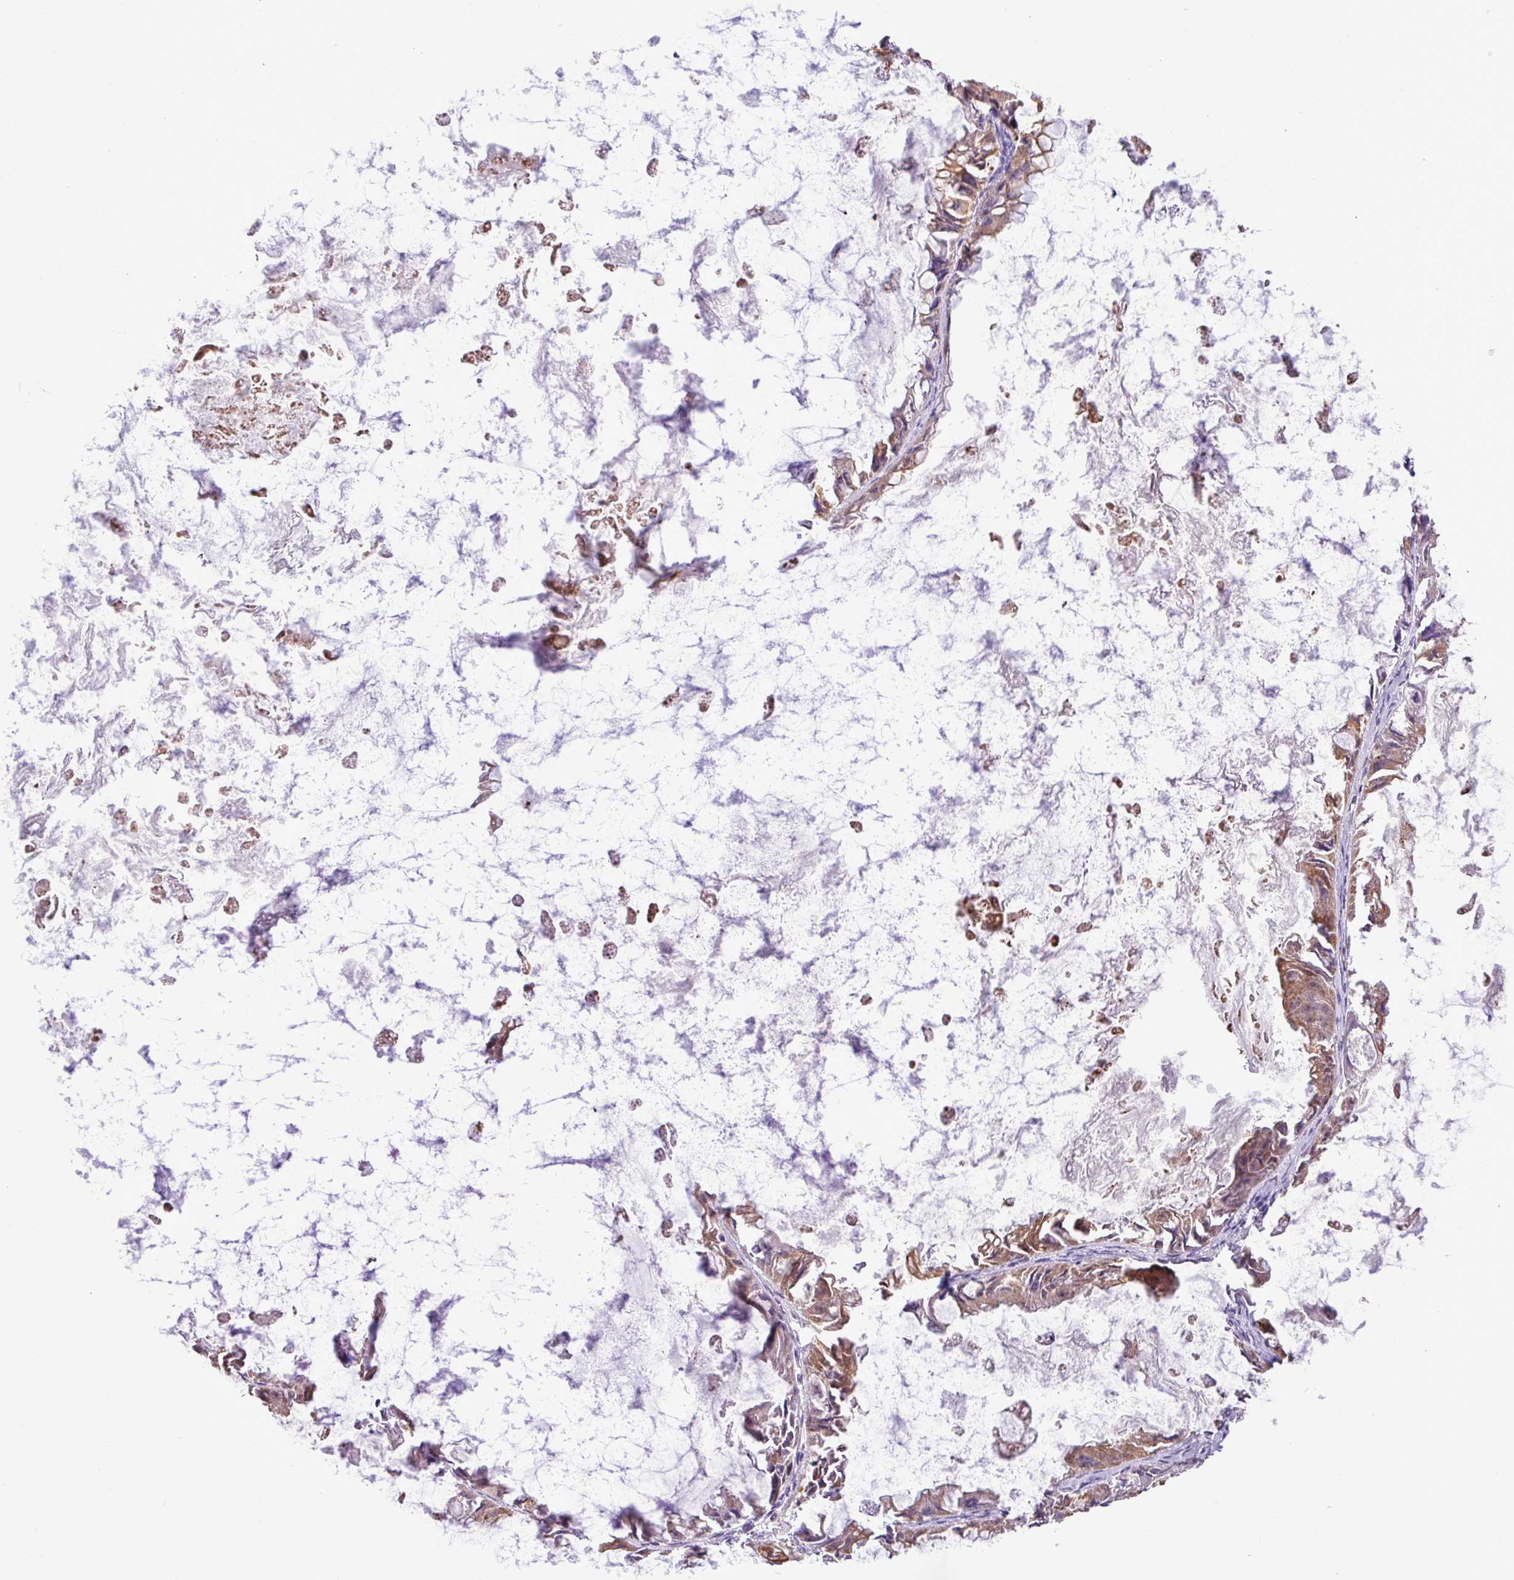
{"staining": {"intensity": "moderate", "quantity": ">75%", "location": "cytoplasmic/membranous"}, "tissue": "ovarian cancer", "cell_type": "Tumor cells", "image_type": "cancer", "snomed": [{"axis": "morphology", "description": "Cystadenocarcinoma, mucinous, NOS"}, {"axis": "topography", "description": "Ovary"}], "caption": "IHC image of human ovarian cancer stained for a protein (brown), which demonstrates medium levels of moderate cytoplasmic/membranous expression in about >75% of tumor cells.", "gene": "SGPP1", "patient": {"sex": "female", "age": 61}}